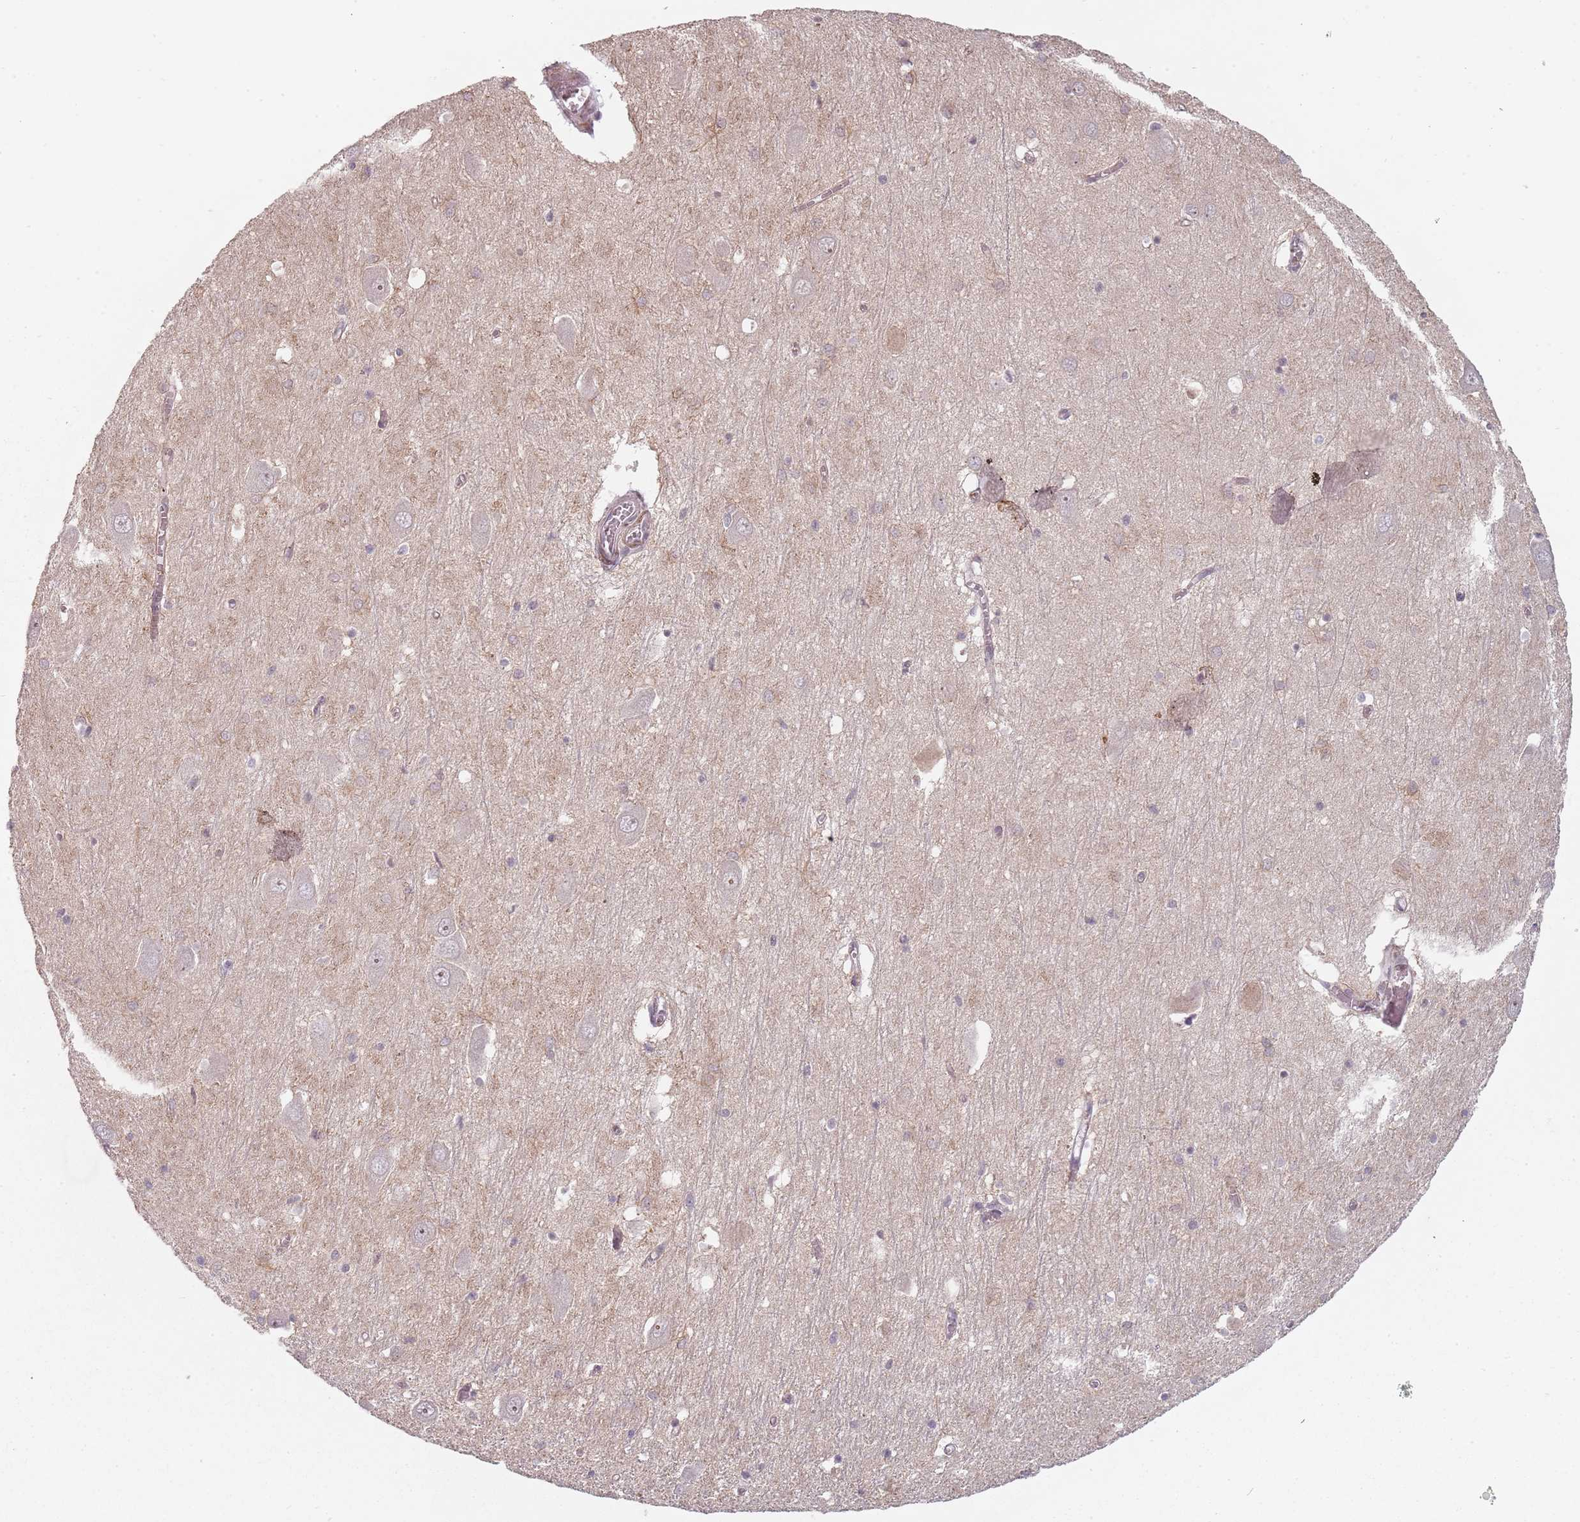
{"staining": {"intensity": "negative", "quantity": "none", "location": "none"}, "tissue": "hippocampus", "cell_type": "Glial cells", "image_type": "normal", "snomed": [{"axis": "morphology", "description": "Normal tissue, NOS"}, {"axis": "topography", "description": "Hippocampus"}], "caption": "High magnification brightfield microscopy of benign hippocampus stained with DAB (3,3'-diaminobenzidine) (brown) and counterstained with hematoxylin (blue): glial cells show no significant expression. (Immunohistochemistry, brightfield microscopy, high magnification).", "gene": "RPS6KA2", "patient": {"sex": "male", "age": 70}}